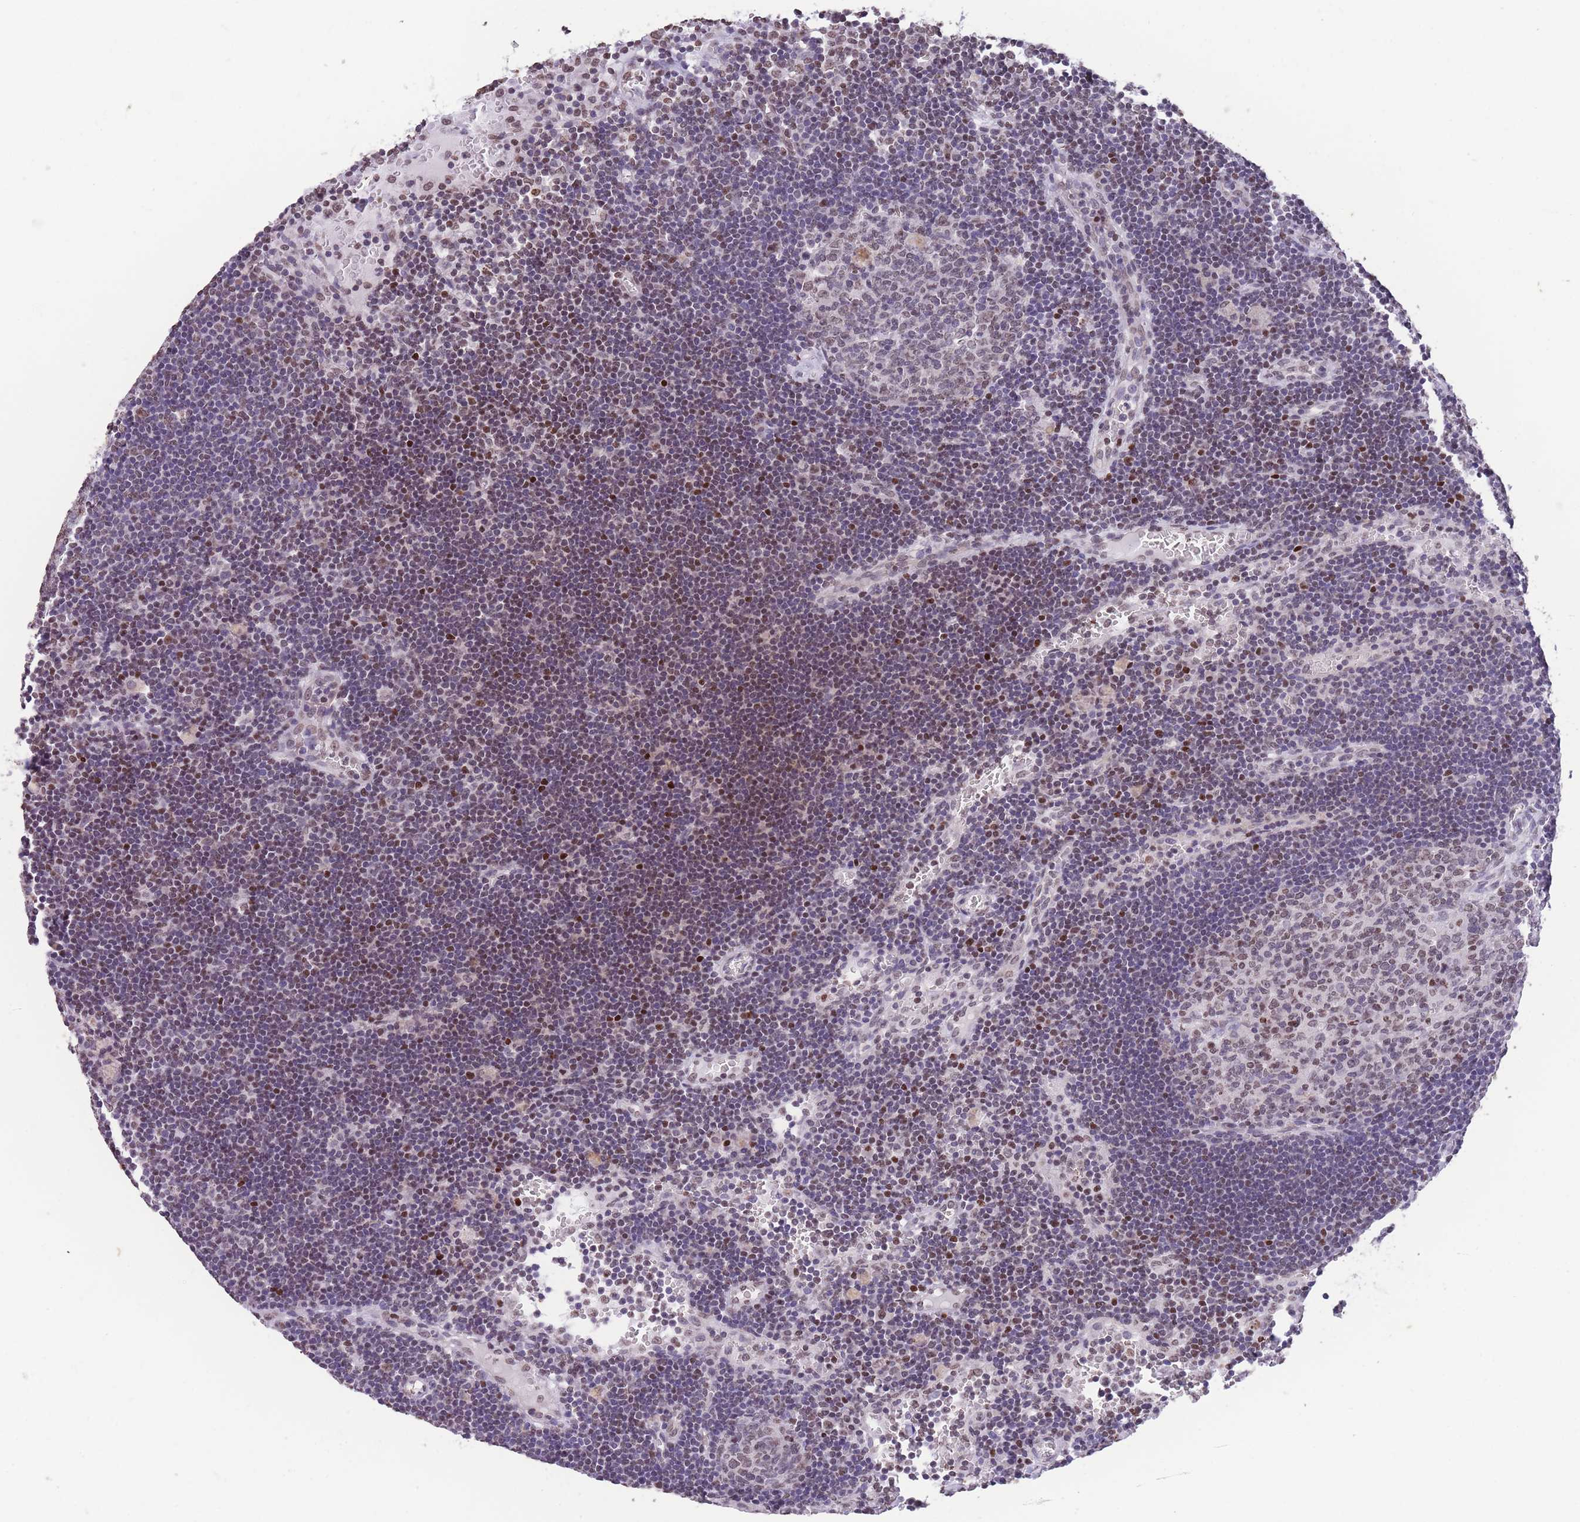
{"staining": {"intensity": "weak", "quantity": ">75%", "location": "nuclear"}, "tissue": "lymph node", "cell_type": "Germinal center cells", "image_type": "normal", "snomed": [{"axis": "morphology", "description": "Normal tissue, NOS"}, {"axis": "topography", "description": "Lymph node"}], "caption": "Protein expression analysis of unremarkable human lymph node reveals weak nuclear expression in about >75% of germinal center cells. Nuclei are stained in blue.", "gene": "H2BC10", "patient": {"sex": "male", "age": 62}}